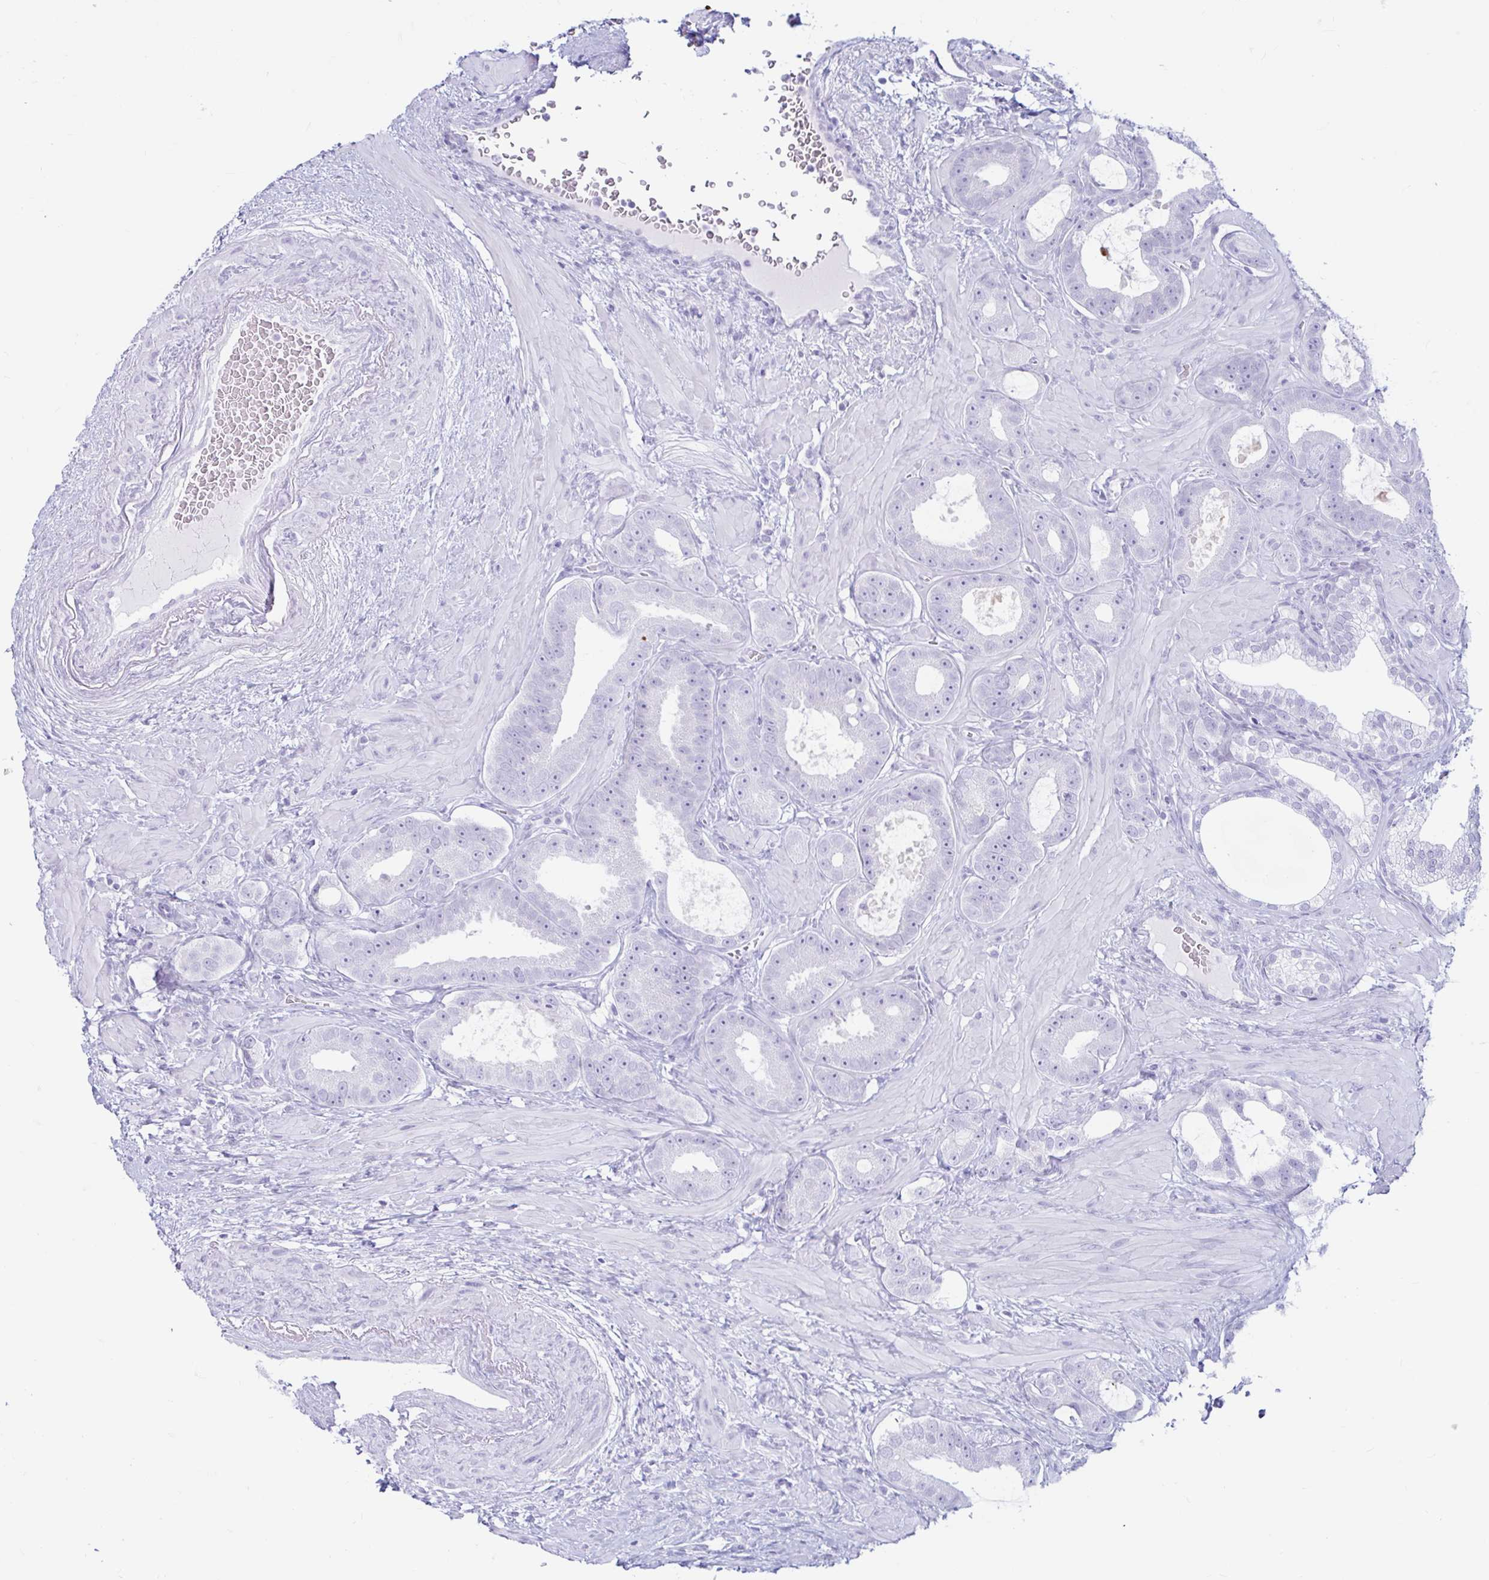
{"staining": {"intensity": "negative", "quantity": "none", "location": "none"}, "tissue": "prostate cancer", "cell_type": "Tumor cells", "image_type": "cancer", "snomed": [{"axis": "morphology", "description": "Adenocarcinoma, High grade"}, {"axis": "topography", "description": "Prostate"}], "caption": "A high-resolution histopathology image shows IHC staining of high-grade adenocarcinoma (prostate), which exhibits no significant expression in tumor cells. Nuclei are stained in blue.", "gene": "ERICH6", "patient": {"sex": "male", "age": 65}}